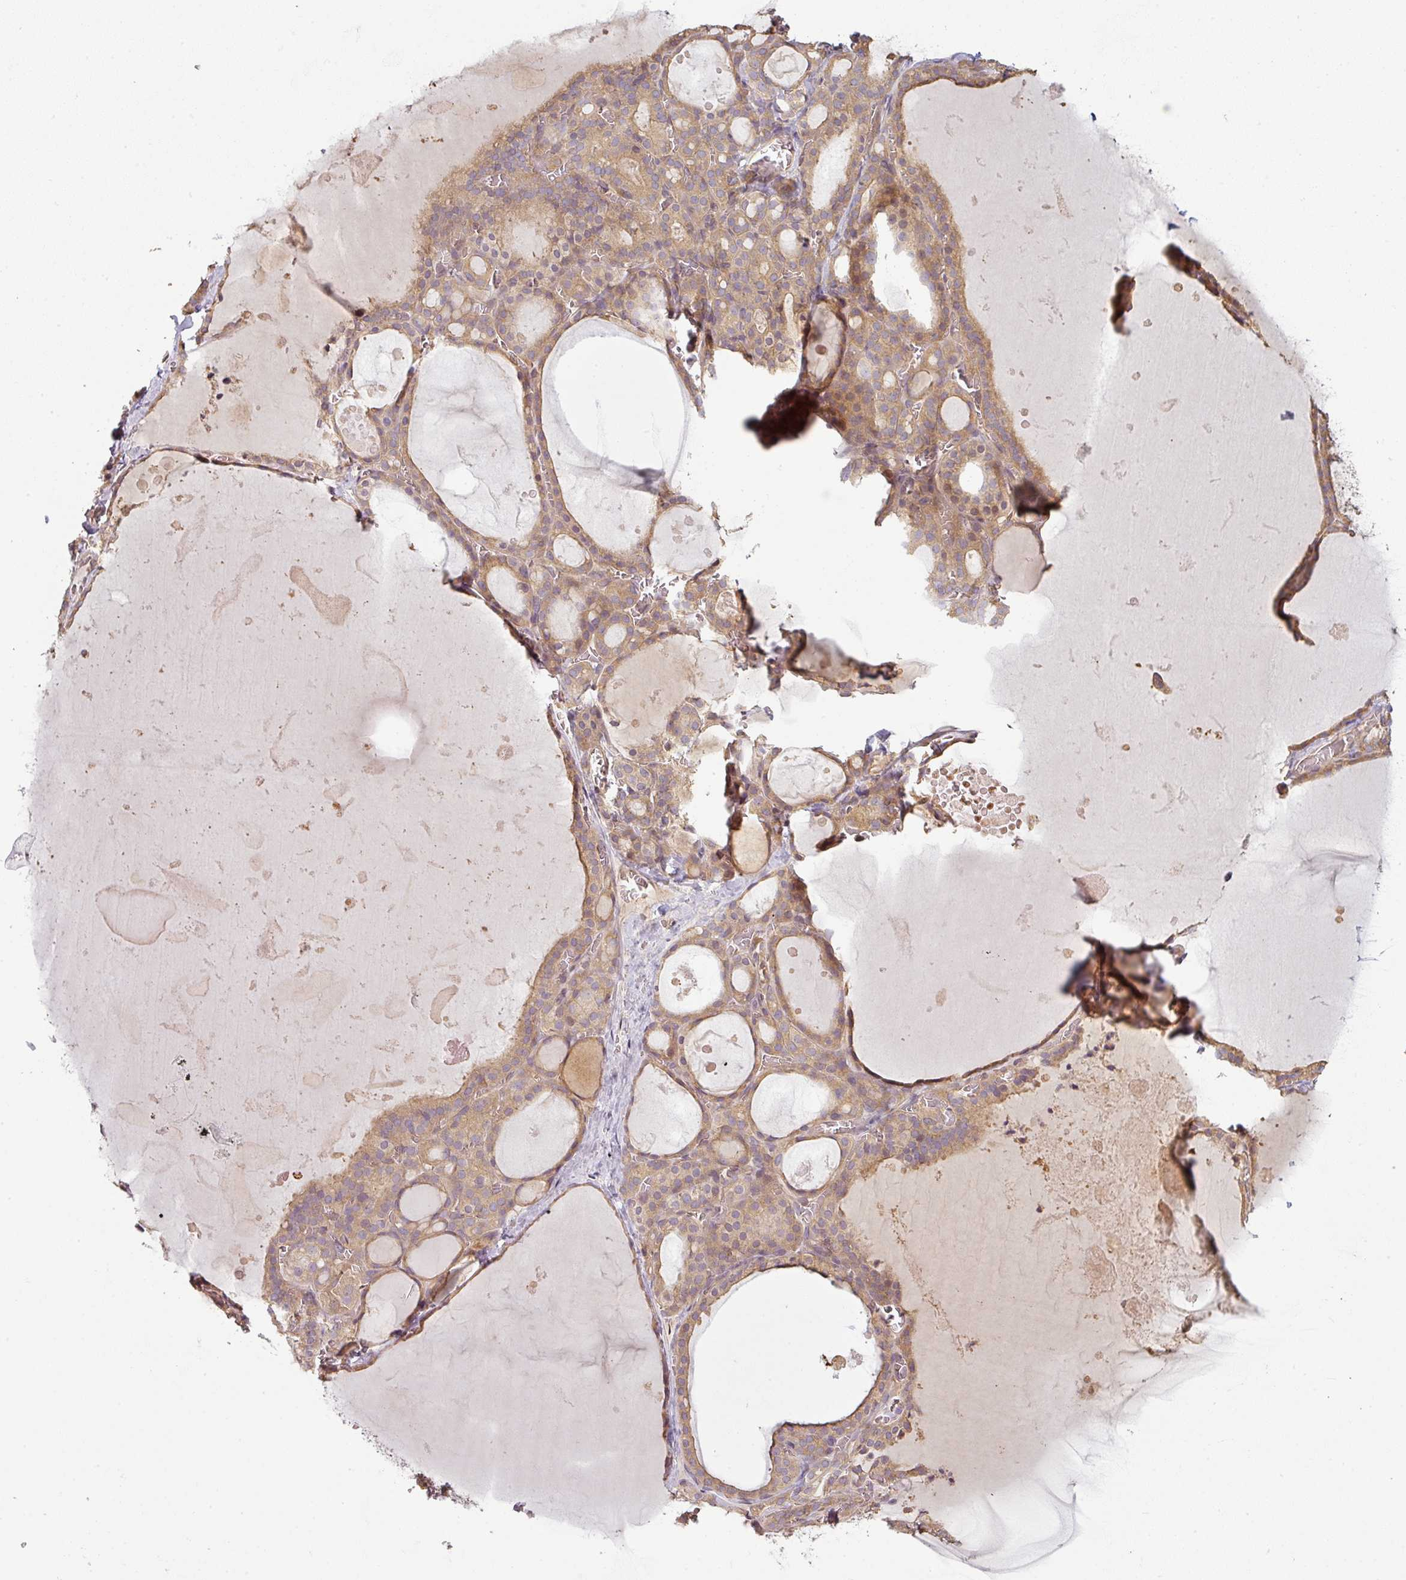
{"staining": {"intensity": "moderate", "quantity": ">75%", "location": "cytoplasmic/membranous"}, "tissue": "thyroid gland", "cell_type": "Glandular cells", "image_type": "normal", "snomed": [{"axis": "morphology", "description": "Normal tissue, NOS"}, {"axis": "topography", "description": "Thyroid gland"}], "caption": "DAB (3,3'-diaminobenzidine) immunohistochemical staining of normal thyroid gland reveals moderate cytoplasmic/membranous protein staining in approximately >75% of glandular cells.", "gene": "RNF31", "patient": {"sex": "male", "age": 56}}